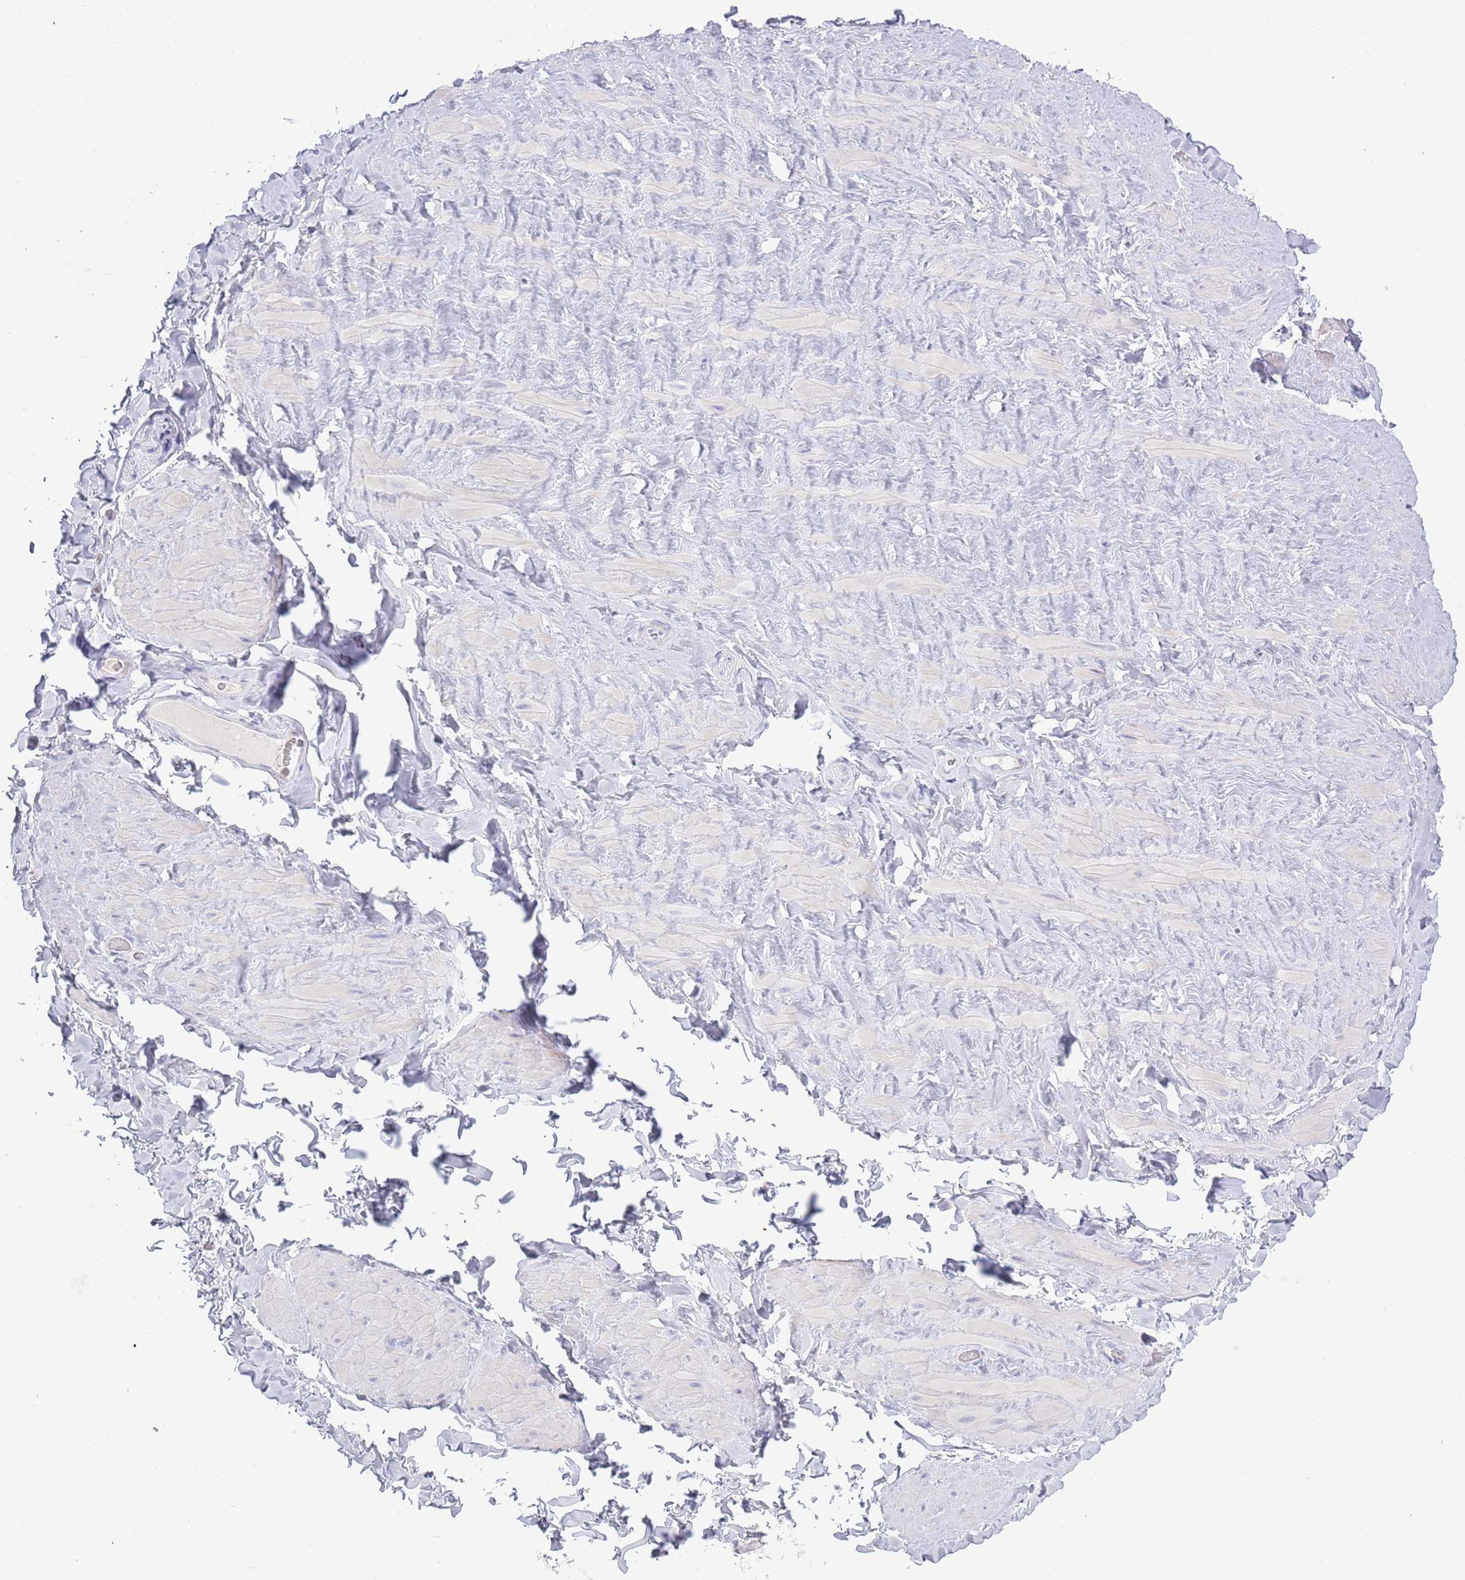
{"staining": {"intensity": "negative", "quantity": "none", "location": "none"}, "tissue": "soft tissue", "cell_type": "Fibroblasts", "image_type": "normal", "snomed": [{"axis": "morphology", "description": "Normal tissue, NOS"}, {"axis": "topography", "description": "Soft tissue"}, {"axis": "topography", "description": "Vascular tissue"}], "caption": "This is a image of immunohistochemistry (IHC) staining of unremarkable soft tissue, which shows no expression in fibroblasts. Nuclei are stained in blue.", "gene": "ACR", "patient": {"sex": "male", "age": 41}}